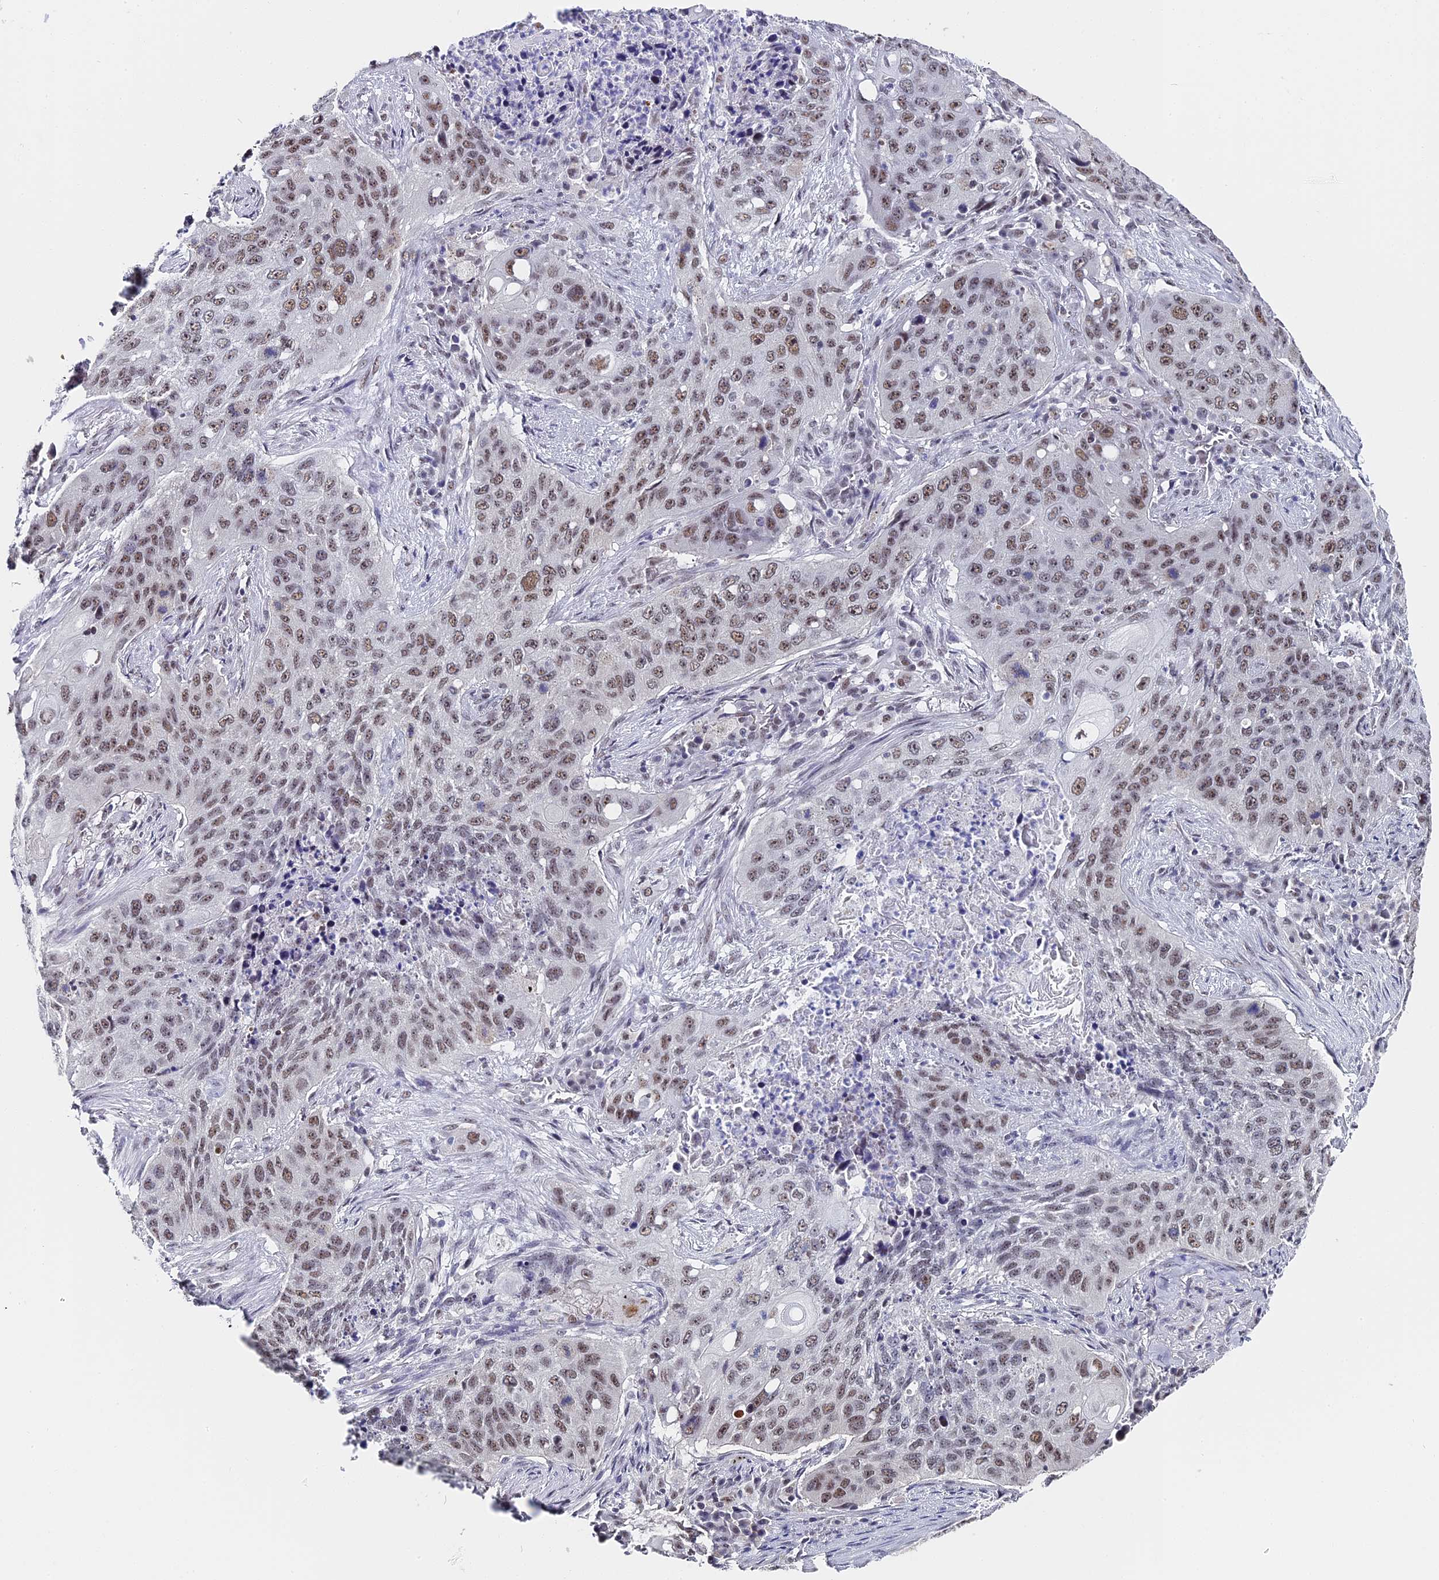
{"staining": {"intensity": "moderate", "quantity": ">75%", "location": "nuclear"}, "tissue": "lung cancer", "cell_type": "Tumor cells", "image_type": "cancer", "snomed": [{"axis": "morphology", "description": "Squamous cell carcinoma, NOS"}, {"axis": "topography", "description": "Lung"}], "caption": "Immunohistochemical staining of lung cancer displays moderate nuclear protein expression in about >75% of tumor cells. (Stains: DAB in brown, nuclei in blue, Microscopy: brightfield microscopy at high magnification).", "gene": "CD2BP2", "patient": {"sex": "female", "age": 63}}